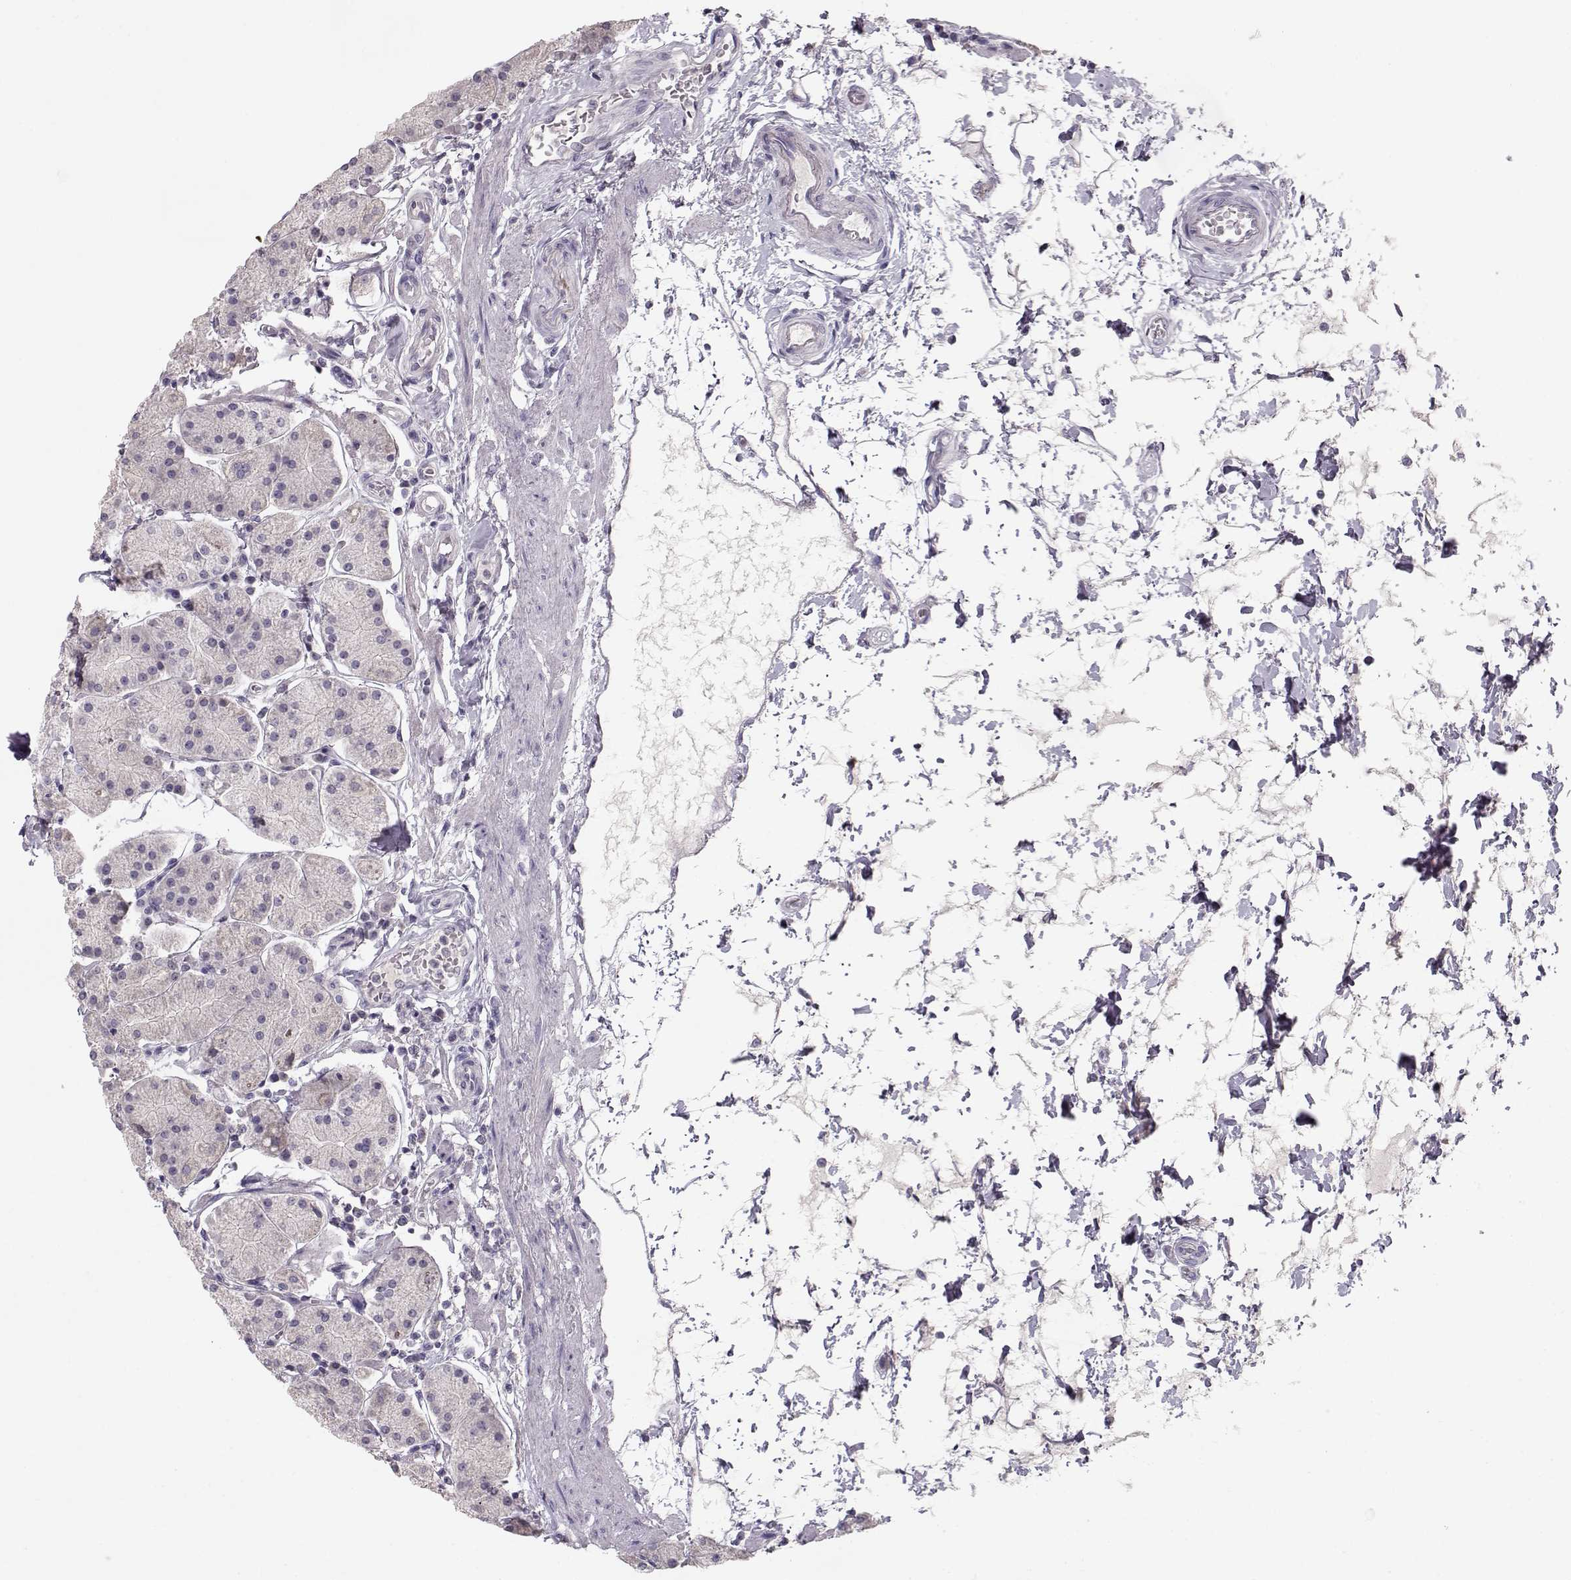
{"staining": {"intensity": "weak", "quantity": "<25%", "location": "cytoplasmic/membranous"}, "tissue": "stomach", "cell_type": "Glandular cells", "image_type": "normal", "snomed": [{"axis": "morphology", "description": "Normal tissue, NOS"}, {"axis": "topography", "description": "Stomach"}], "caption": "A high-resolution micrograph shows immunohistochemistry (IHC) staining of unremarkable stomach, which displays no significant staining in glandular cells.", "gene": "GRK1", "patient": {"sex": "male", "age": 54}}